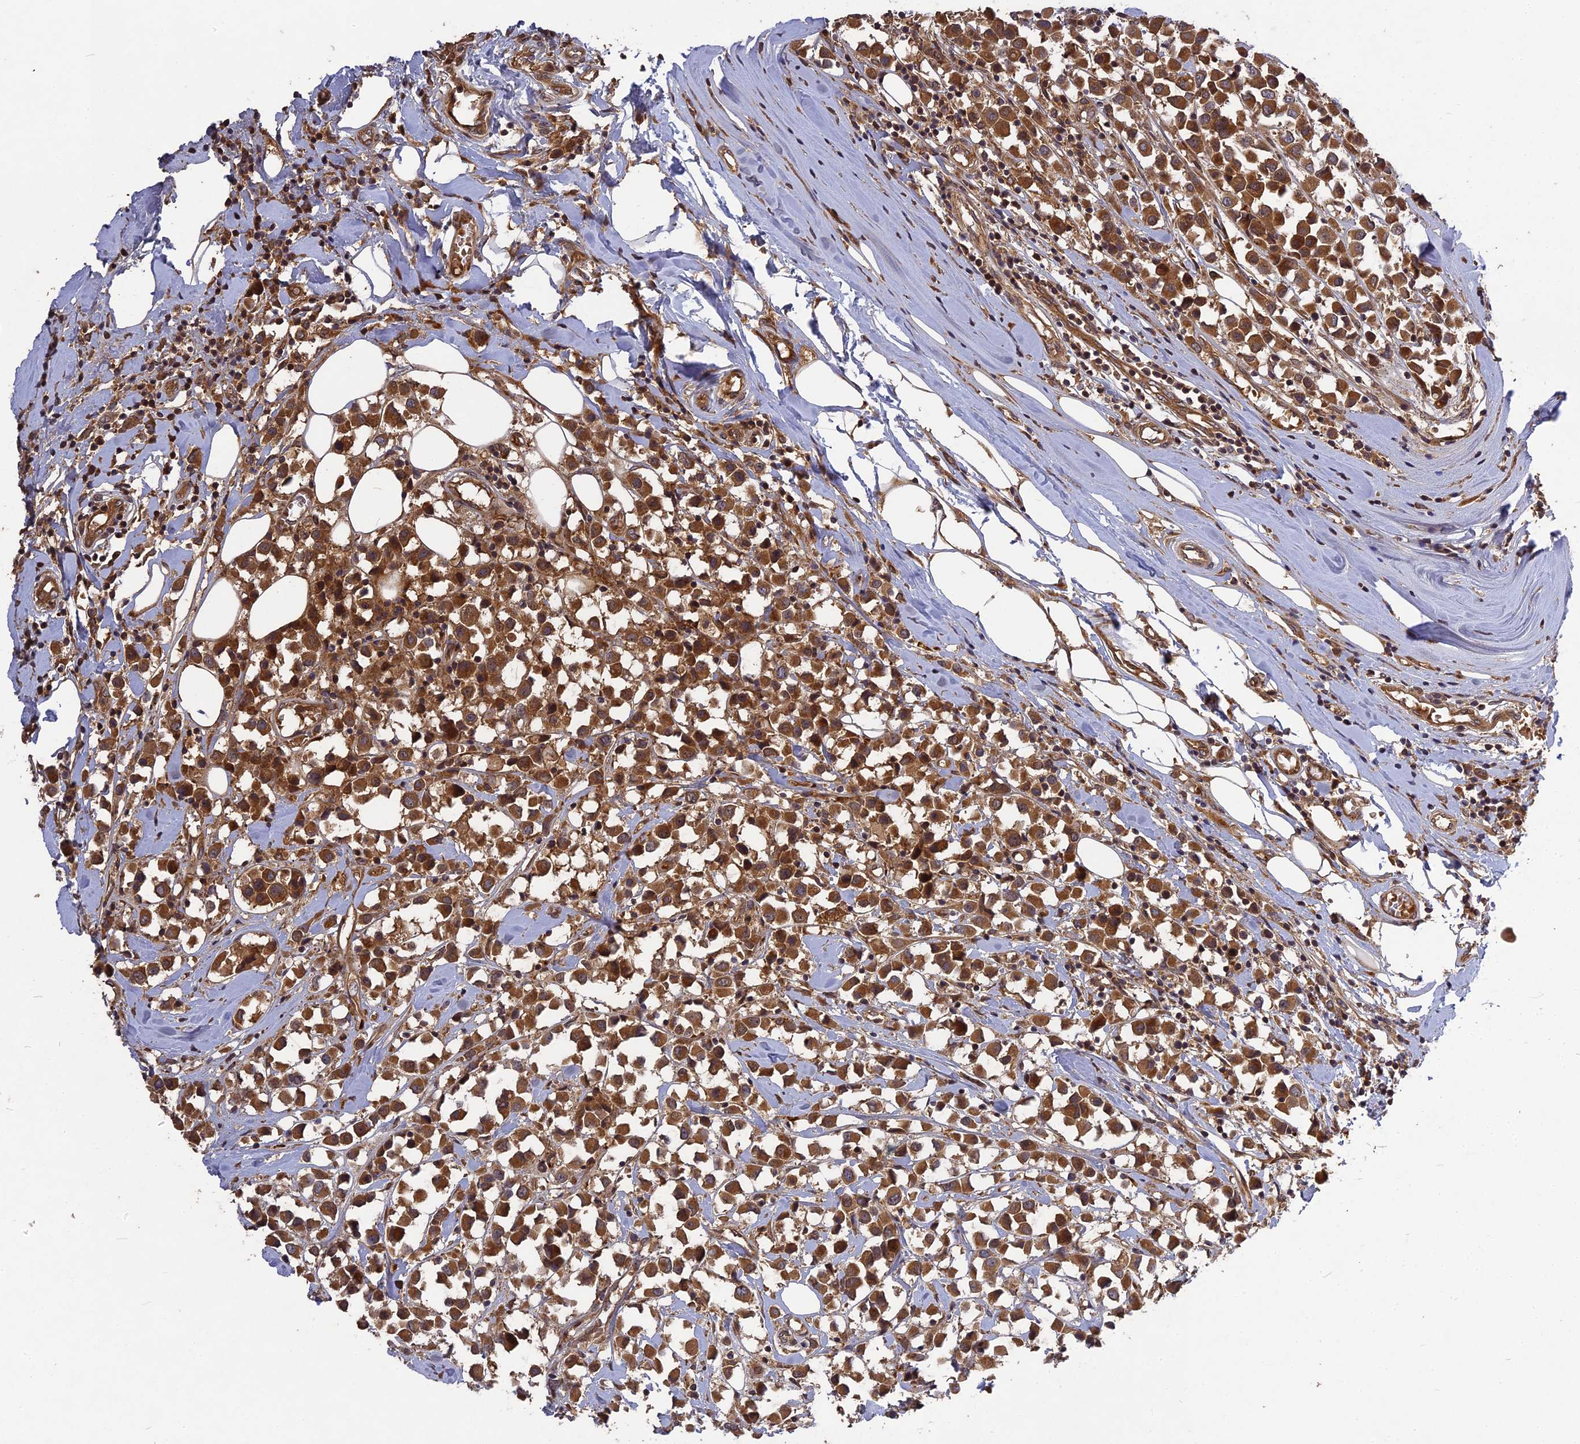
{"staining": {"intensity": "strong", "quantity": ">75%", "location": "cytoplasmic/membranous"}, "tissue": "breast cancer", "cell_type": "Tumor cells", "image_type": "cancer", "snomed": [{"axis": "morphology", "description": "Duct carcinoma"}, {"axis": "topography", "description": "Breast"}], "caption": "This photomicrograph displays immunohistochemistry staining of human breast cancer, with high strong cytoplasmic/membranous staining in about >75% of tumor cells.", "gene": "TMUB2", "patient": {"sex": "female", "age": 61}}